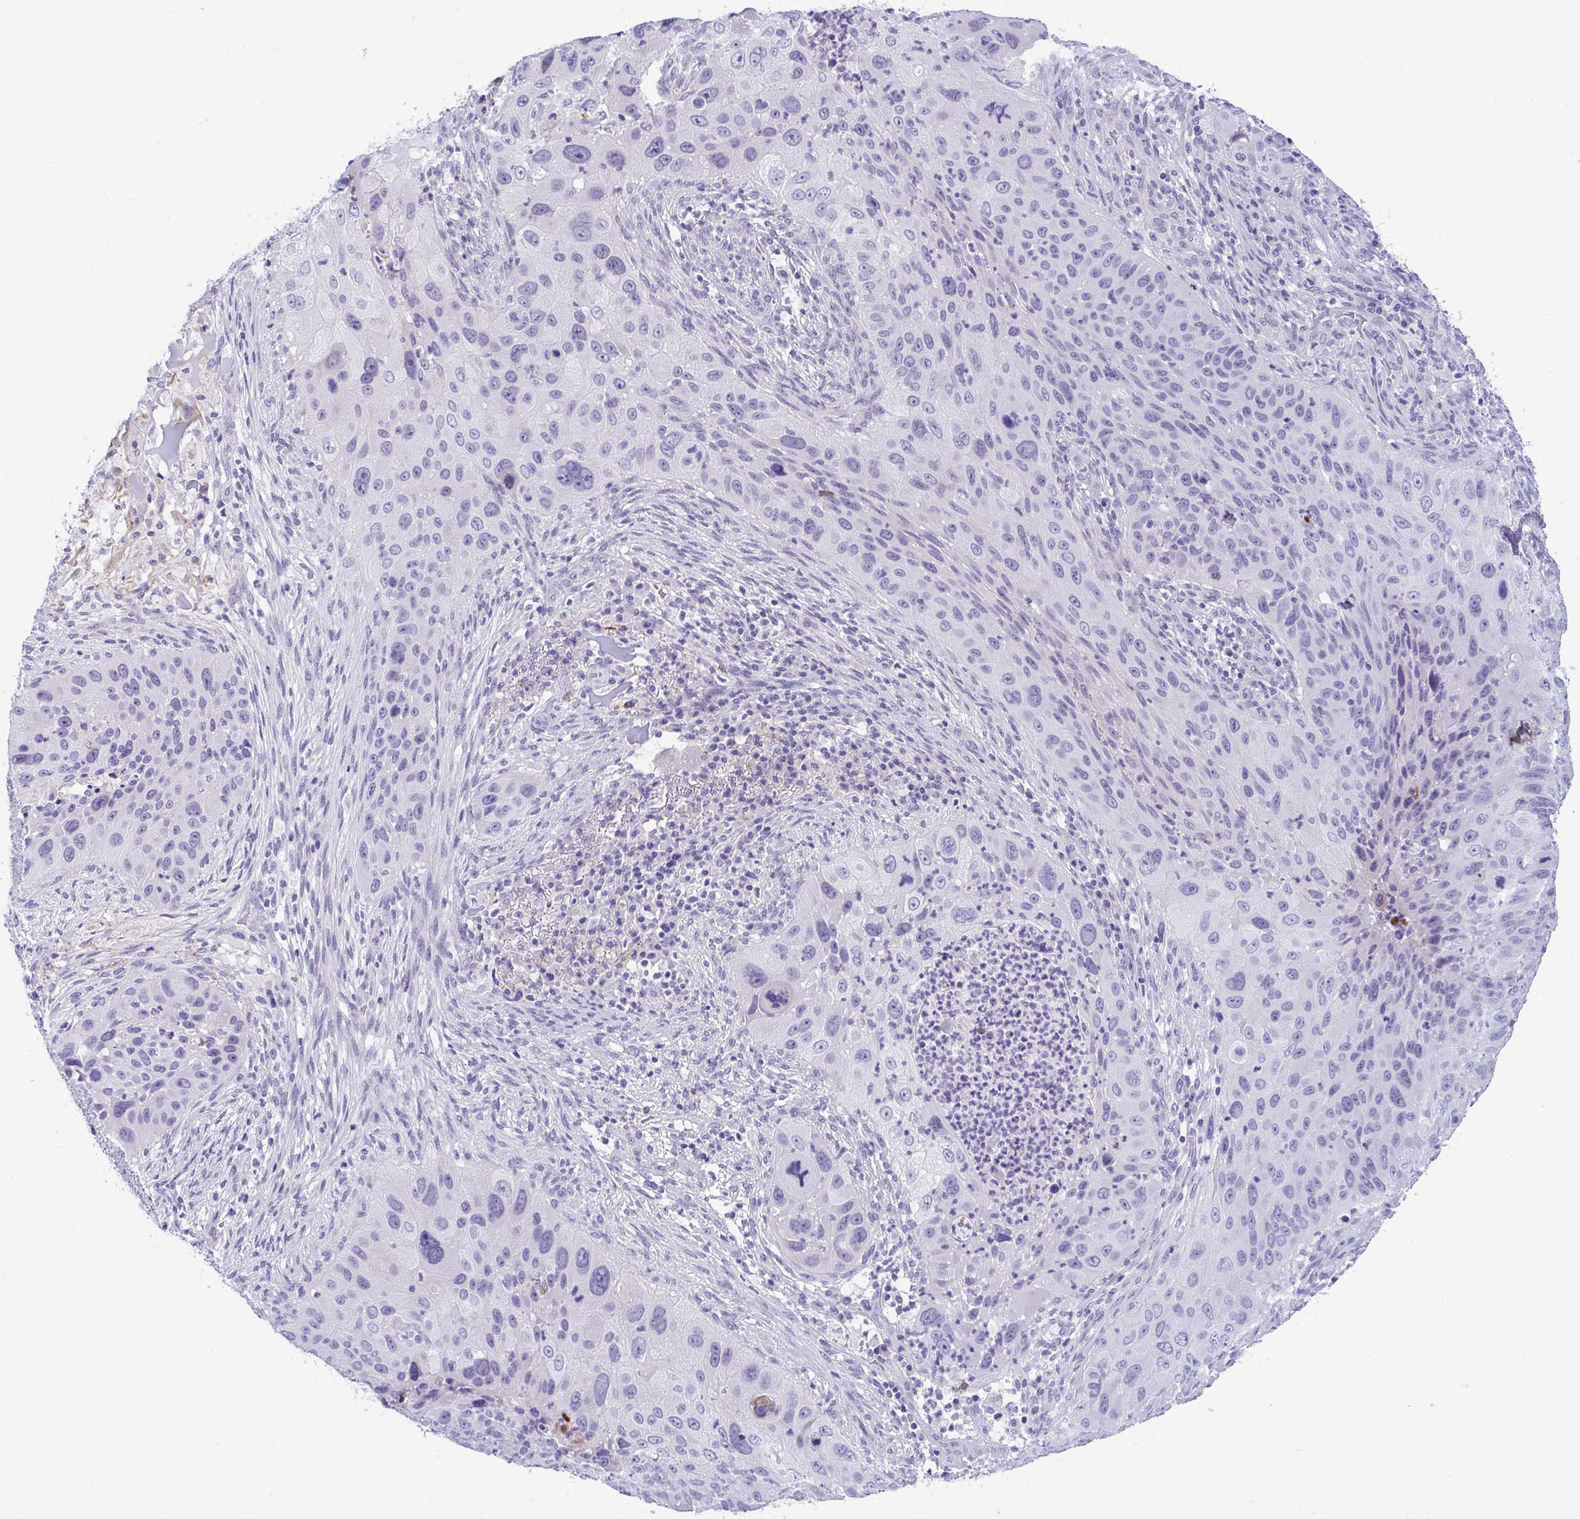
{"staining": {"intensity": "negative", "quantity": "none", "location": "none"}, "tissue": "lung cancer", "cell_type": "Tumor cells", "image_type": "cancer", "snomed": [{"axis": "morphology", "description": "Squamous cell carcinoma, NOS"}, {"axis": "topography", "description": "Lung"}], "caption": "Immunohistochemistry (IHC) of squamous cell carcinoma (lung) shows no staining in tumor cells. The staining was performed using DAB (3,3'-diaminobenzidine) to visualize the protein expression in brown, while the nuclei were stained in blue with hematoxylin (Magnification: 20x).", "gene": "KMT2E", "patient": {"sex": "male", "age": 63}}